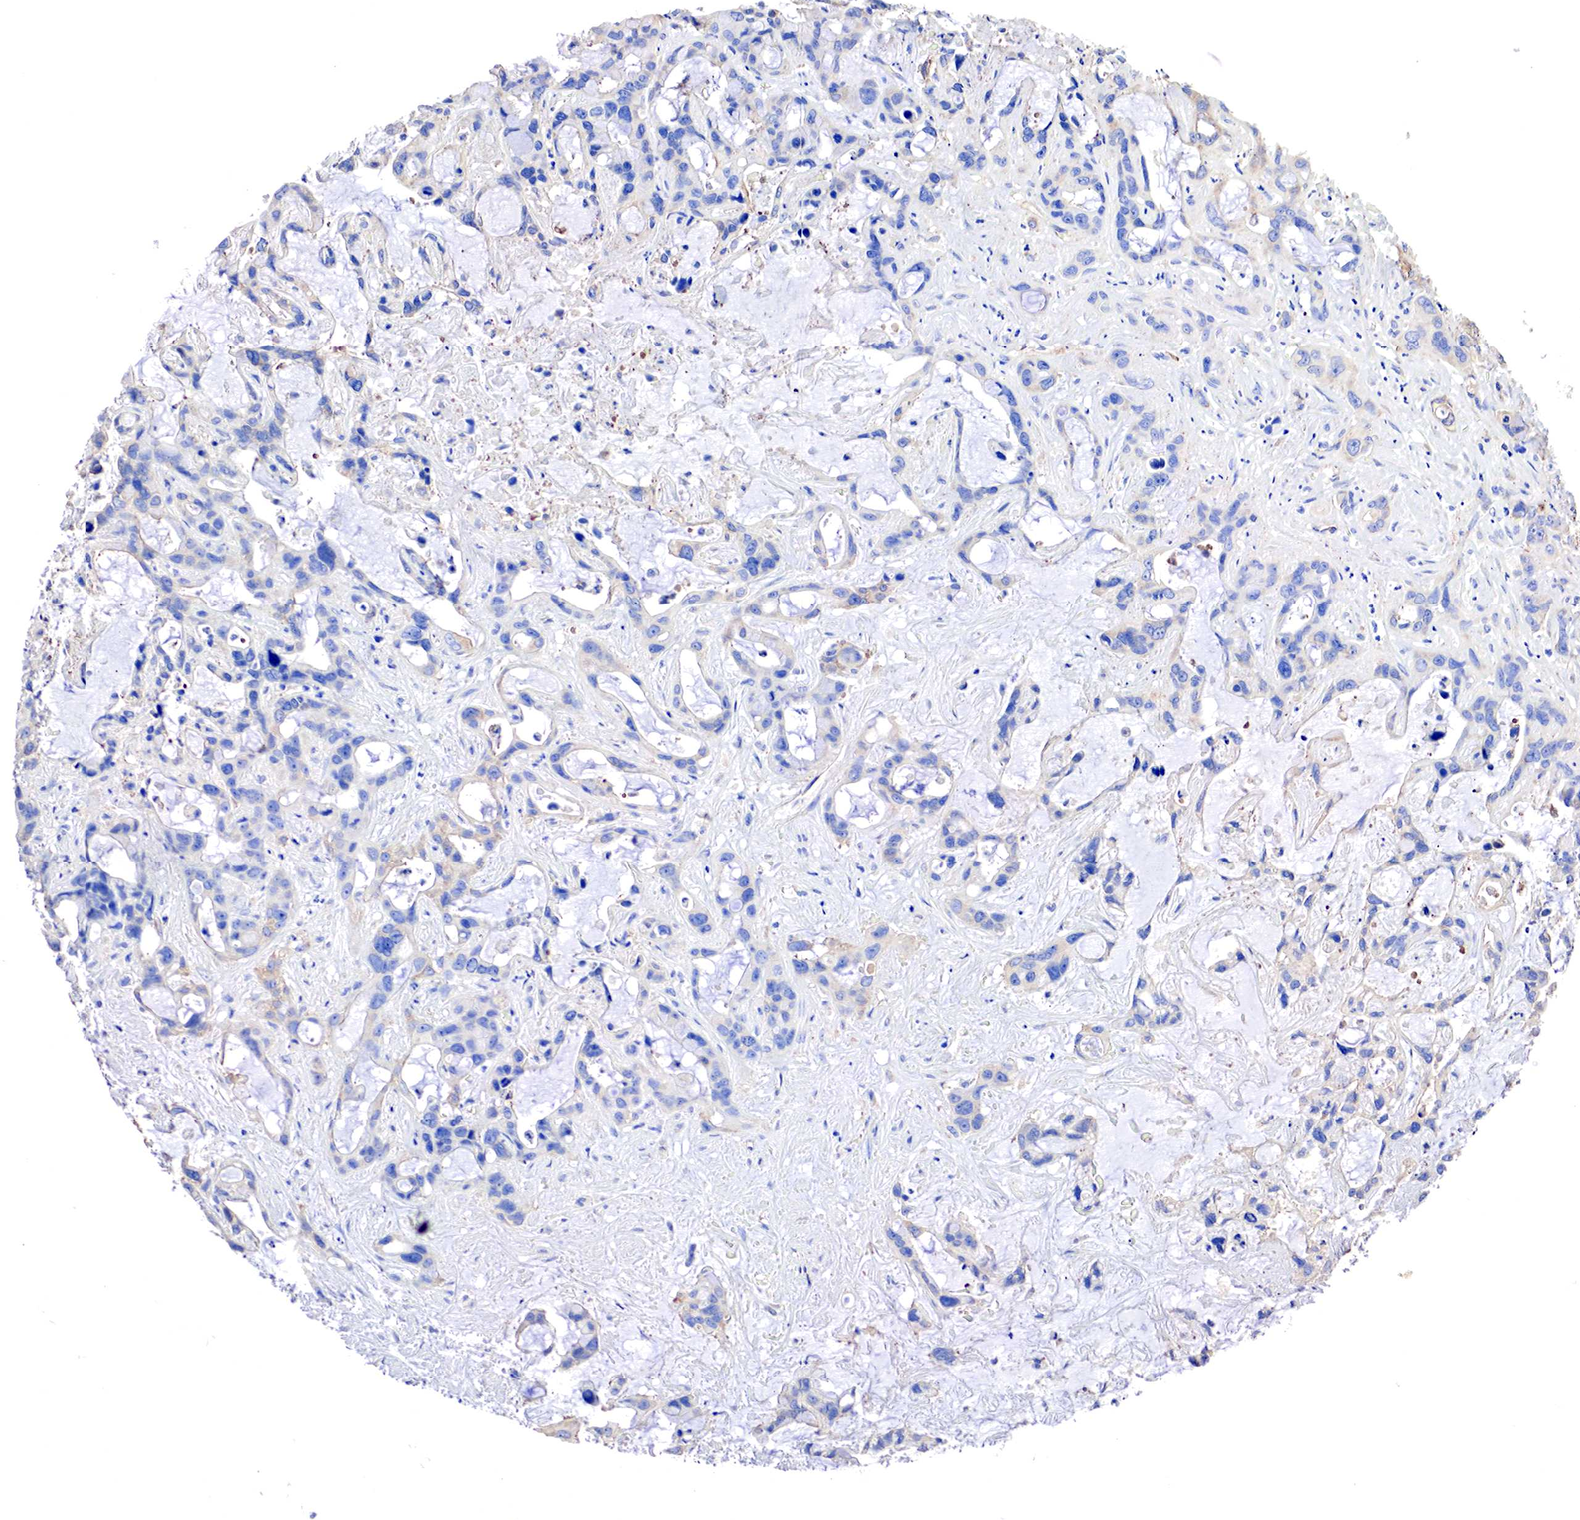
{"staining": {"intensity": "negative", "quantity": "none", "location": "none"}, "tissue": "liver cancer", "cell_type": "Tumor cells", "image_type": "cancer", "snomed": [{"axis": "morphology", "description": "Cholangiocarcinoma"}, {"axis": "topography", "description": "Liver"}], "caption": "Immunohistochemical staining of cholangiocarcinoma (liver) demonstrates no significant staining in tumor cells.", "gene": "RDX", "patient": {"sex": "female", "age": 65}}